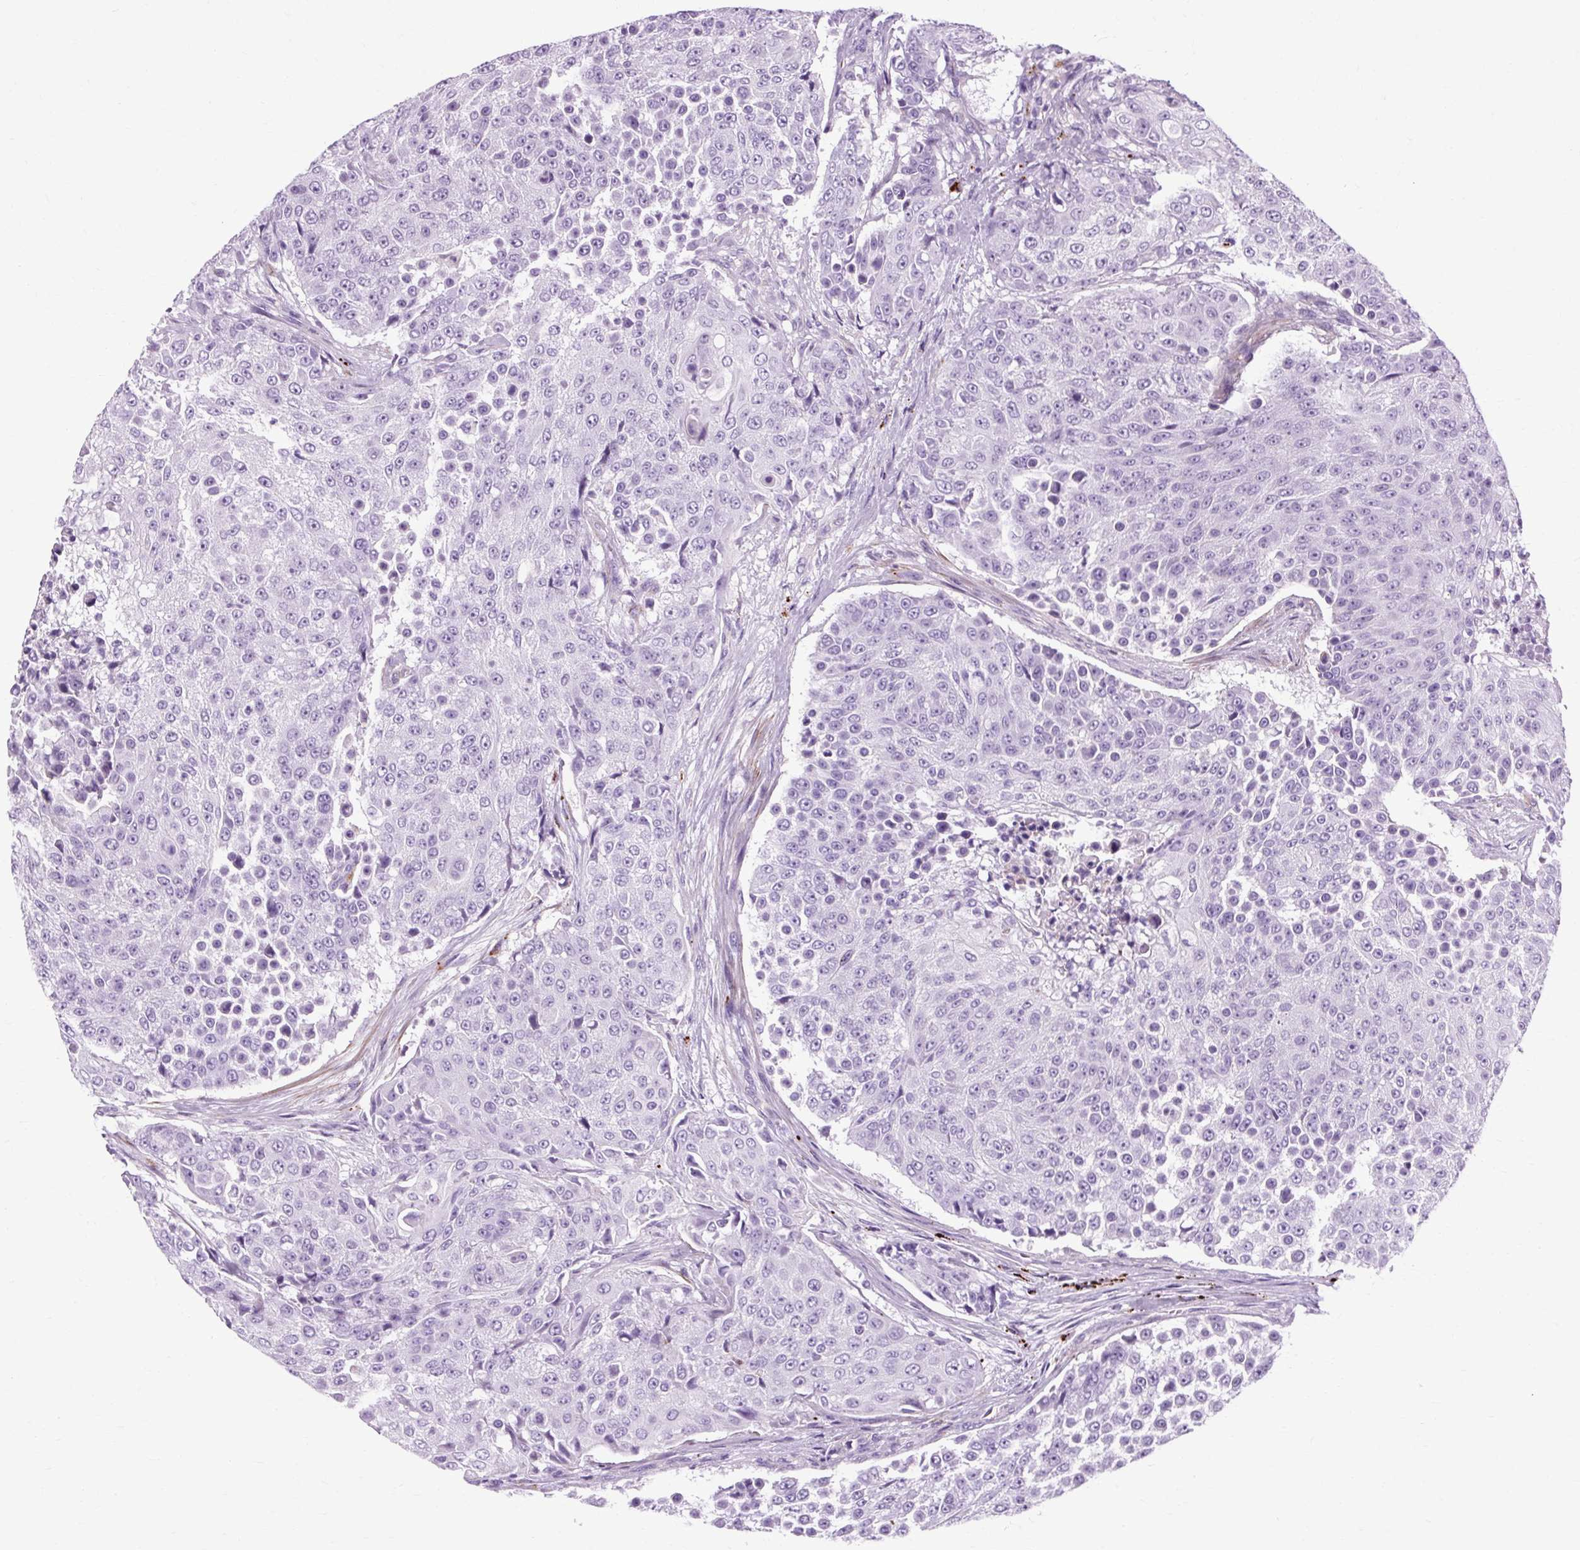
{"staining": {"intensity": "negative", "quantity": "none", "location": "none"}, "tissue": "urothelial cancer", "cell_type": "Tumor cells", "image_type": "cancer", "snomed": [{"axis": "morphology", "description": "Urothelial carcinoma, High grade"}, {"axis": "topography", "description": "Urinary bladder"}], "caption": "DAB immunohistochemical staining of urothelial cancer demonstrates no significant expression in tumor cells.", "gene": "OOEP", "patient": {"sex": "female", "age": 63}}